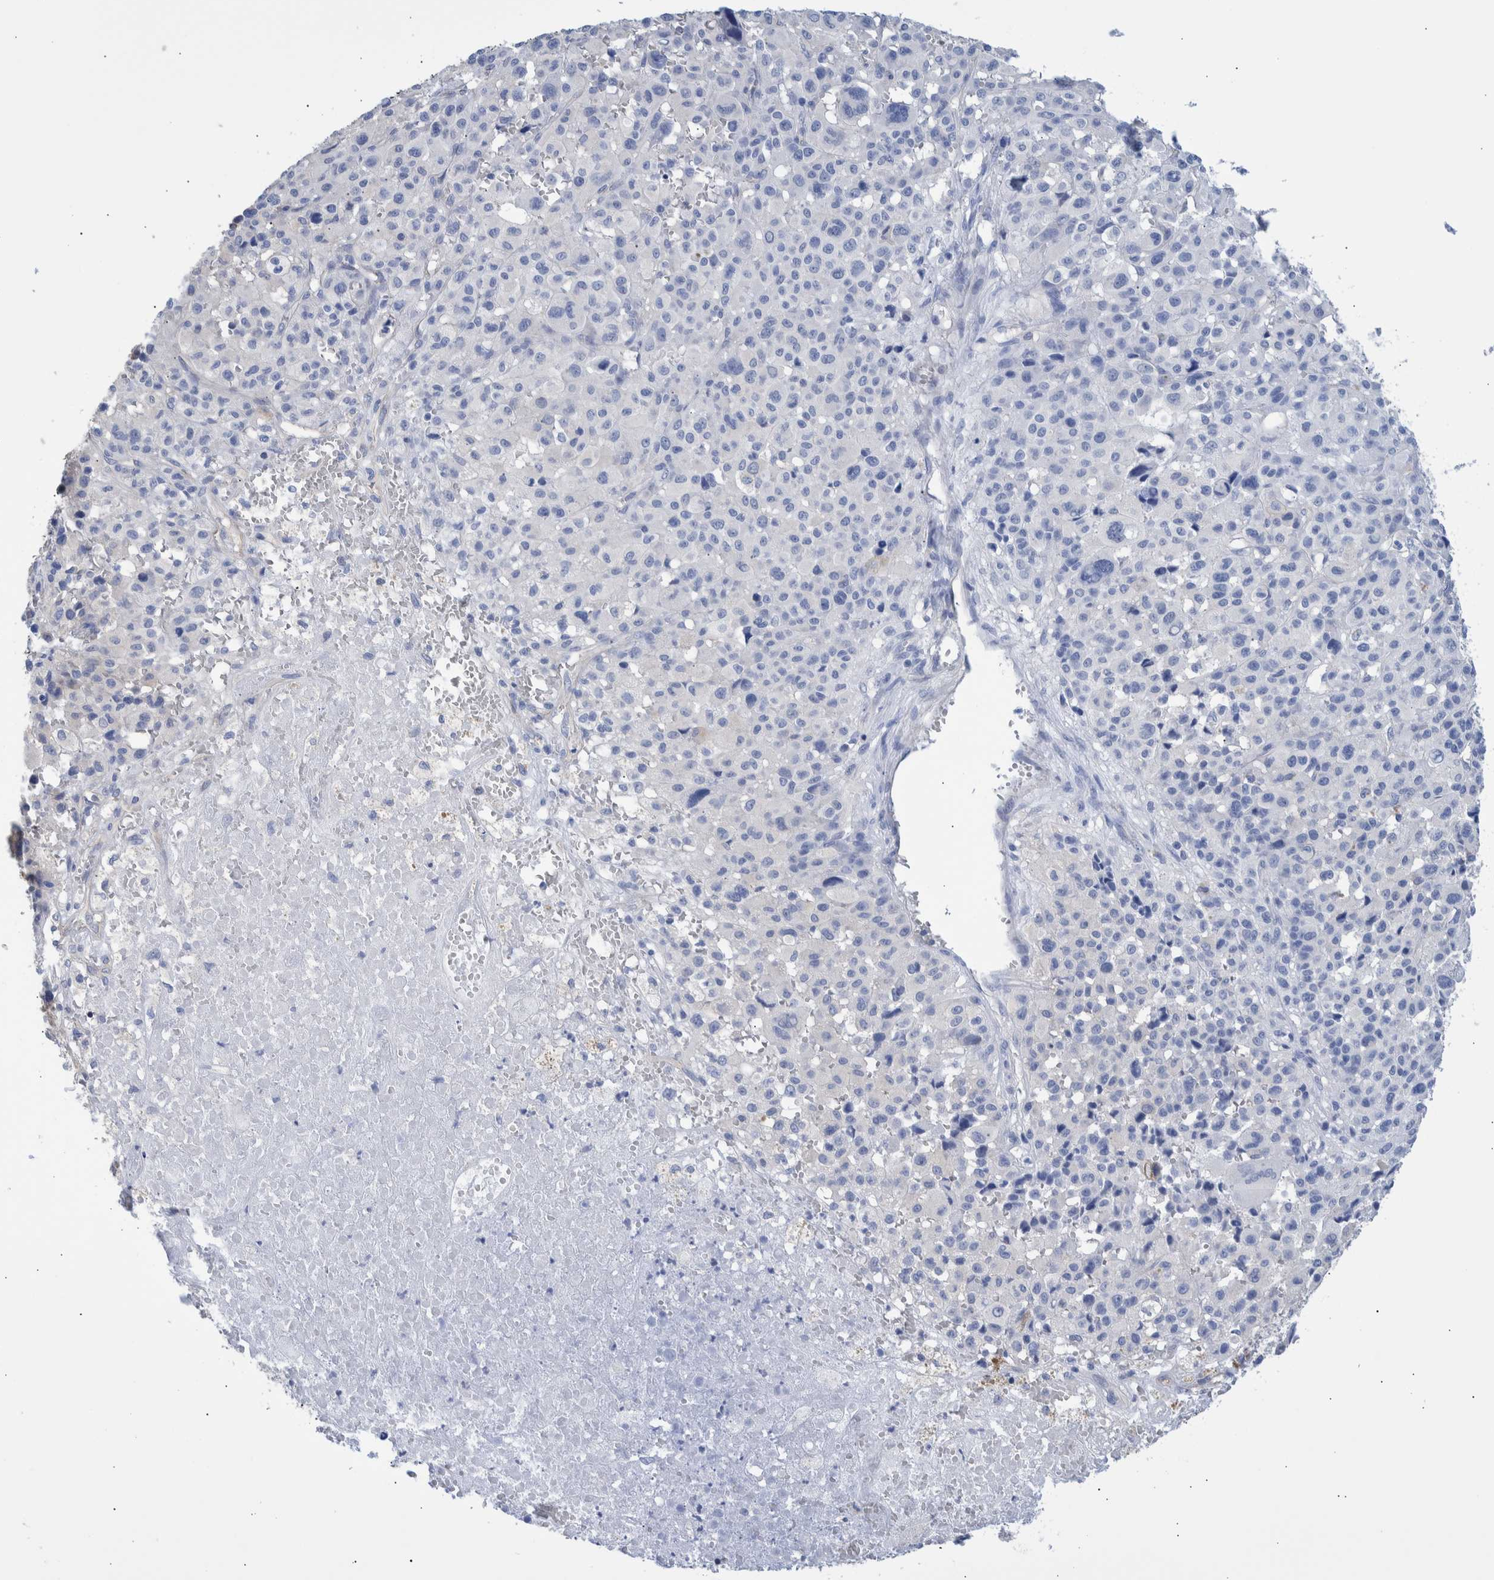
{"staining": {"intensity": "negative", "quantity": "none", "location": "none"}, "tissue": "melanoma", "cell_type": "Tumor cells", "image_type": "cancer", "snomed": [{"axis": "morphology", "description": "Malignant melanoma, Metastatic site"}, {"axis": "topography", "description": "Skin"}], "caption": "Immunohistochemistry (IHC) histopathology image of neoplastic tissue: human melanoma stained with DAB (3,3'-diaminobenzidine) displays no significant protein staining in tumor cells.", "gene": "PPP3CC", "patient": {"sex": "female", "age": 74}}